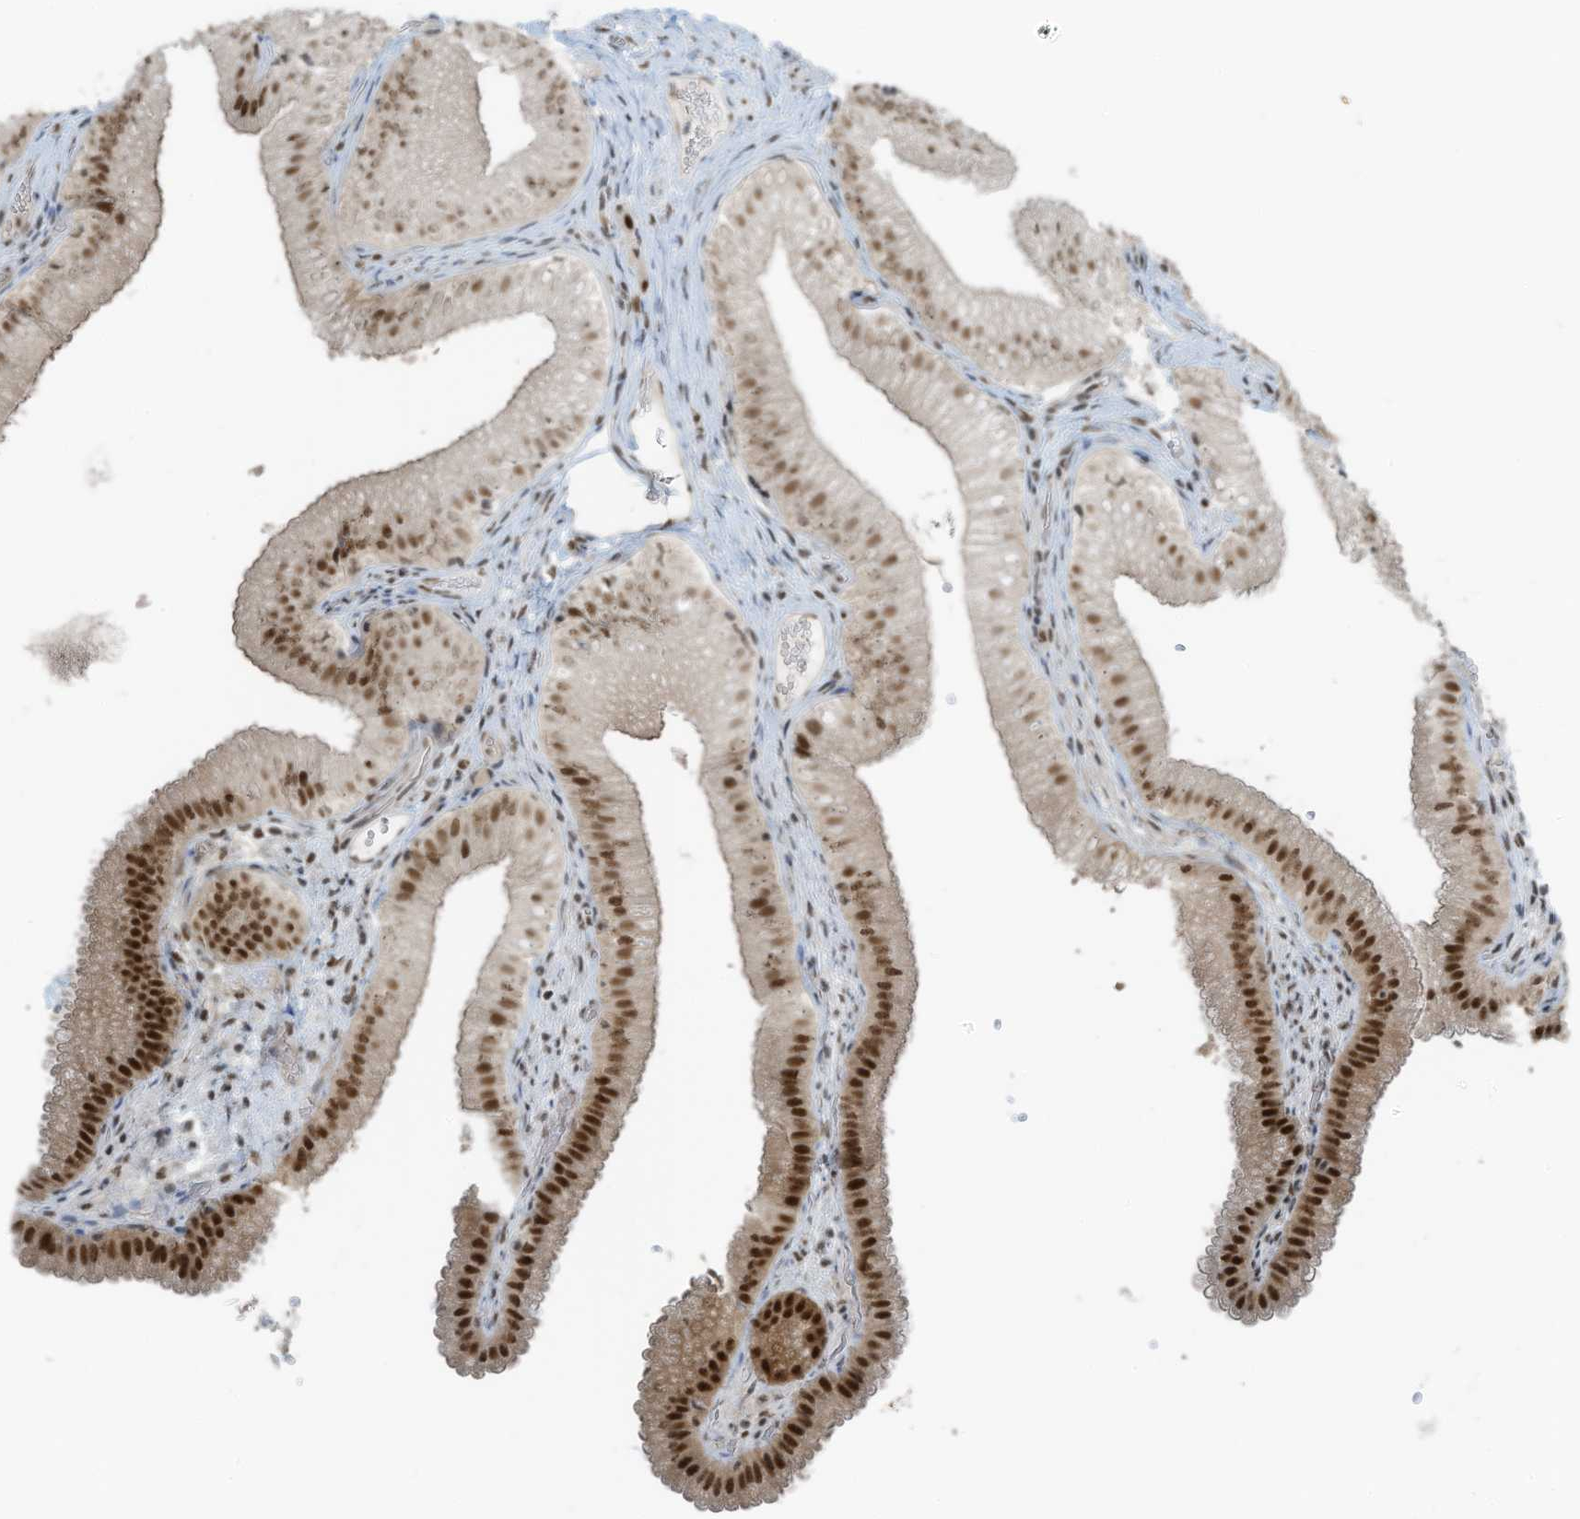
{"staining": {"intensity": "moderate", "quantity": ">75%", "location": "nuclear"}, "tissue": "gallbladder", "cell_type": "Glandular cells", "image_type": "normal", "snomed": [{"axis": "morphology", "description": "Normal tissue, NOS"}, {"axis": "topography", "description": "Gallbladder"}], "caption": "Immunohistochemistry (IHC) micrograph of benign gallbladder: gallbladder stained using immunohistochemistry (IHC) exhibits medium levels of moderate protein expression localized specifically in the nuclear of glandular cells, appearing as a nuclear brown color.", "gene": "WRNIP1", "patient": {"sex": "female", "age": 30}}